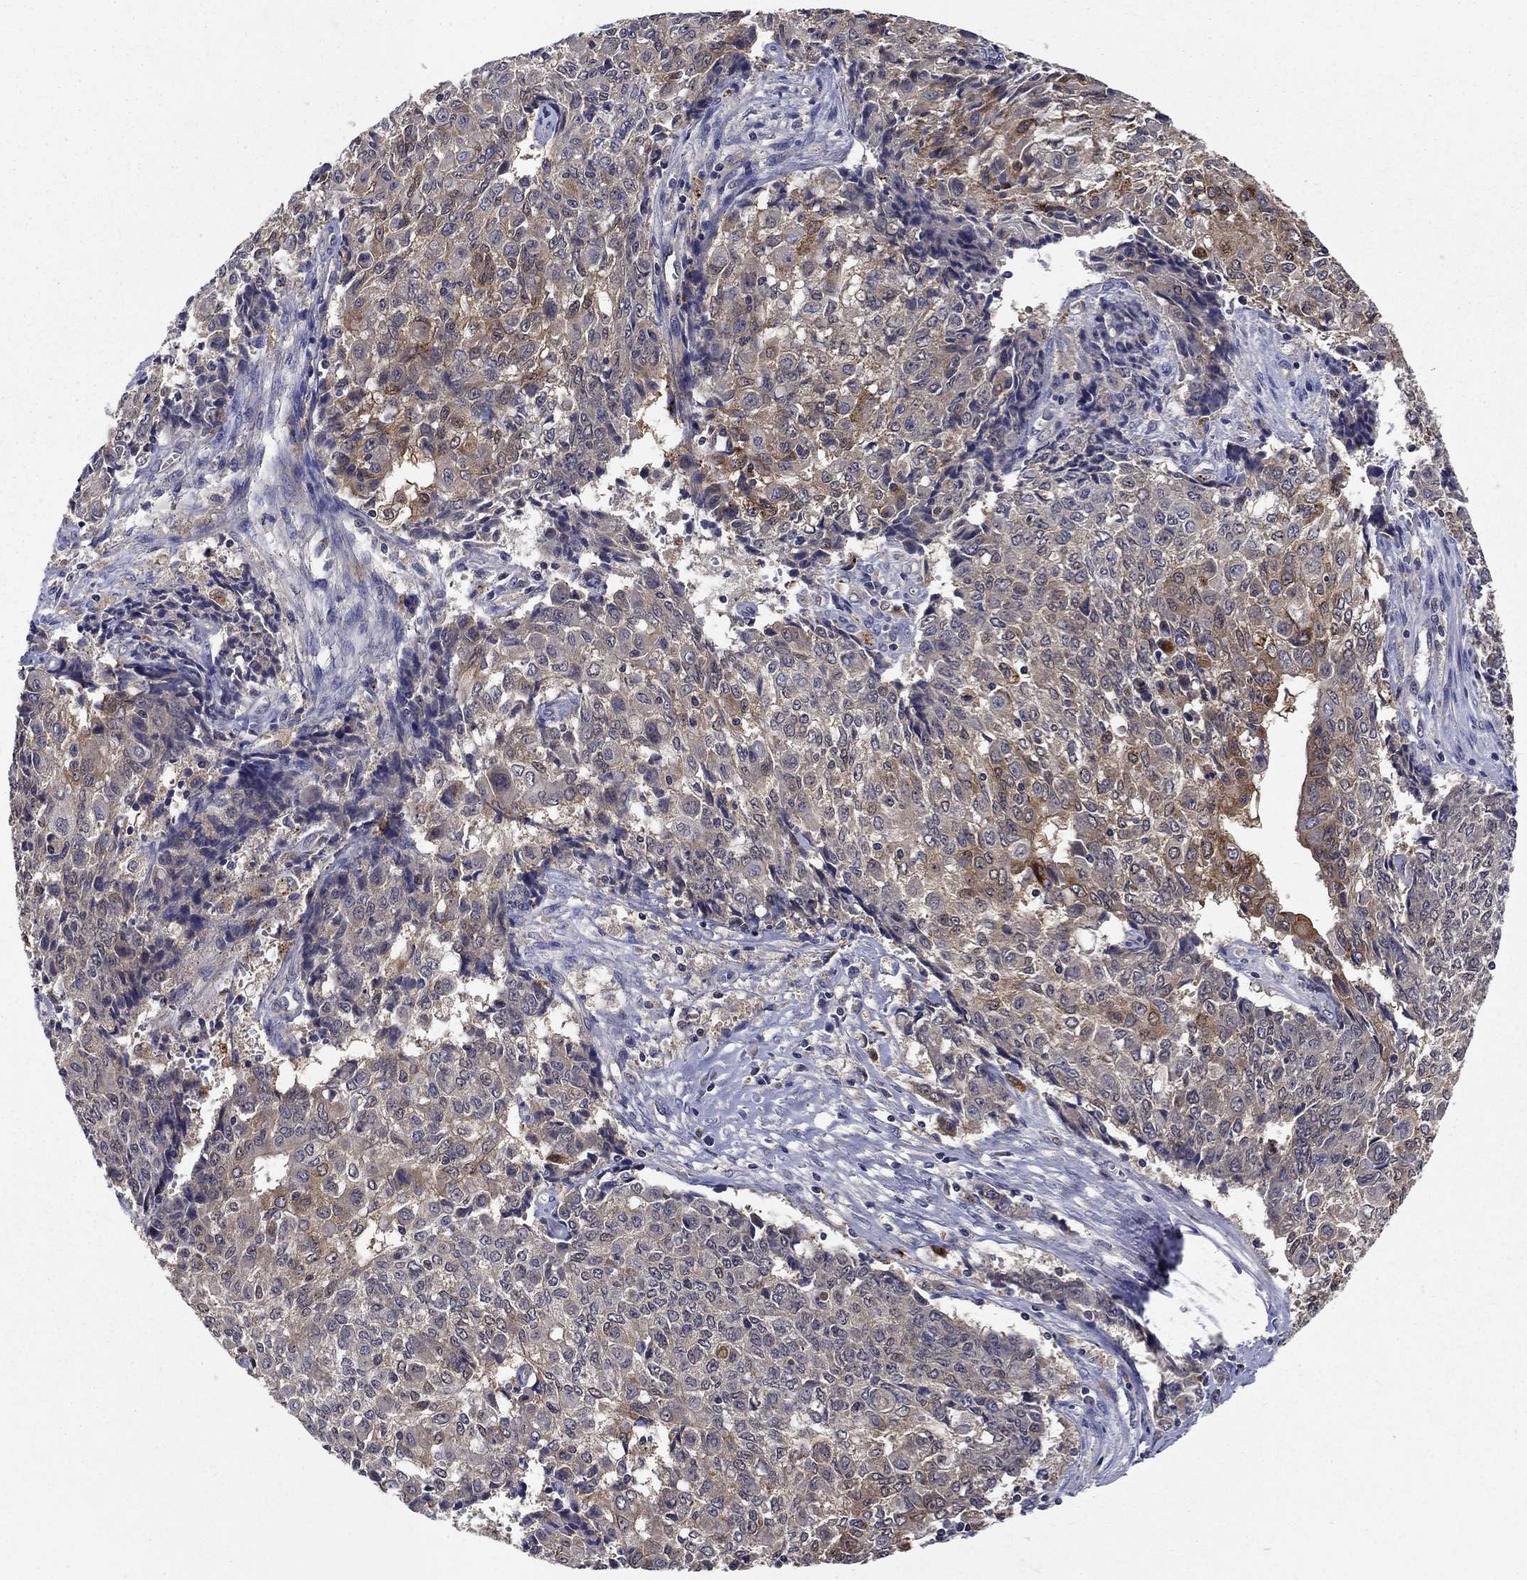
{"staining": {"intensity": "moderate", "quantity": "<25%", "location": "cytoplasmic/membranous"}, "tissue": "ovarian cancer", "cell_type": "Tumor cells", "image_type": "cancer", "snomed": [{"axis": "morphology", "description": "Carcinoma, endometroid"}, {"axis": "topography", "description": "Ovary"}], "caption": "Ovarian cancer (endometroid carcinoma) stained with a brown dye shows moderate cytoplasmic/membranous positive positivity in about <25% of tumor cells.", "gene": "GLTP", "patient": {"sex": "female", "age": 42}}